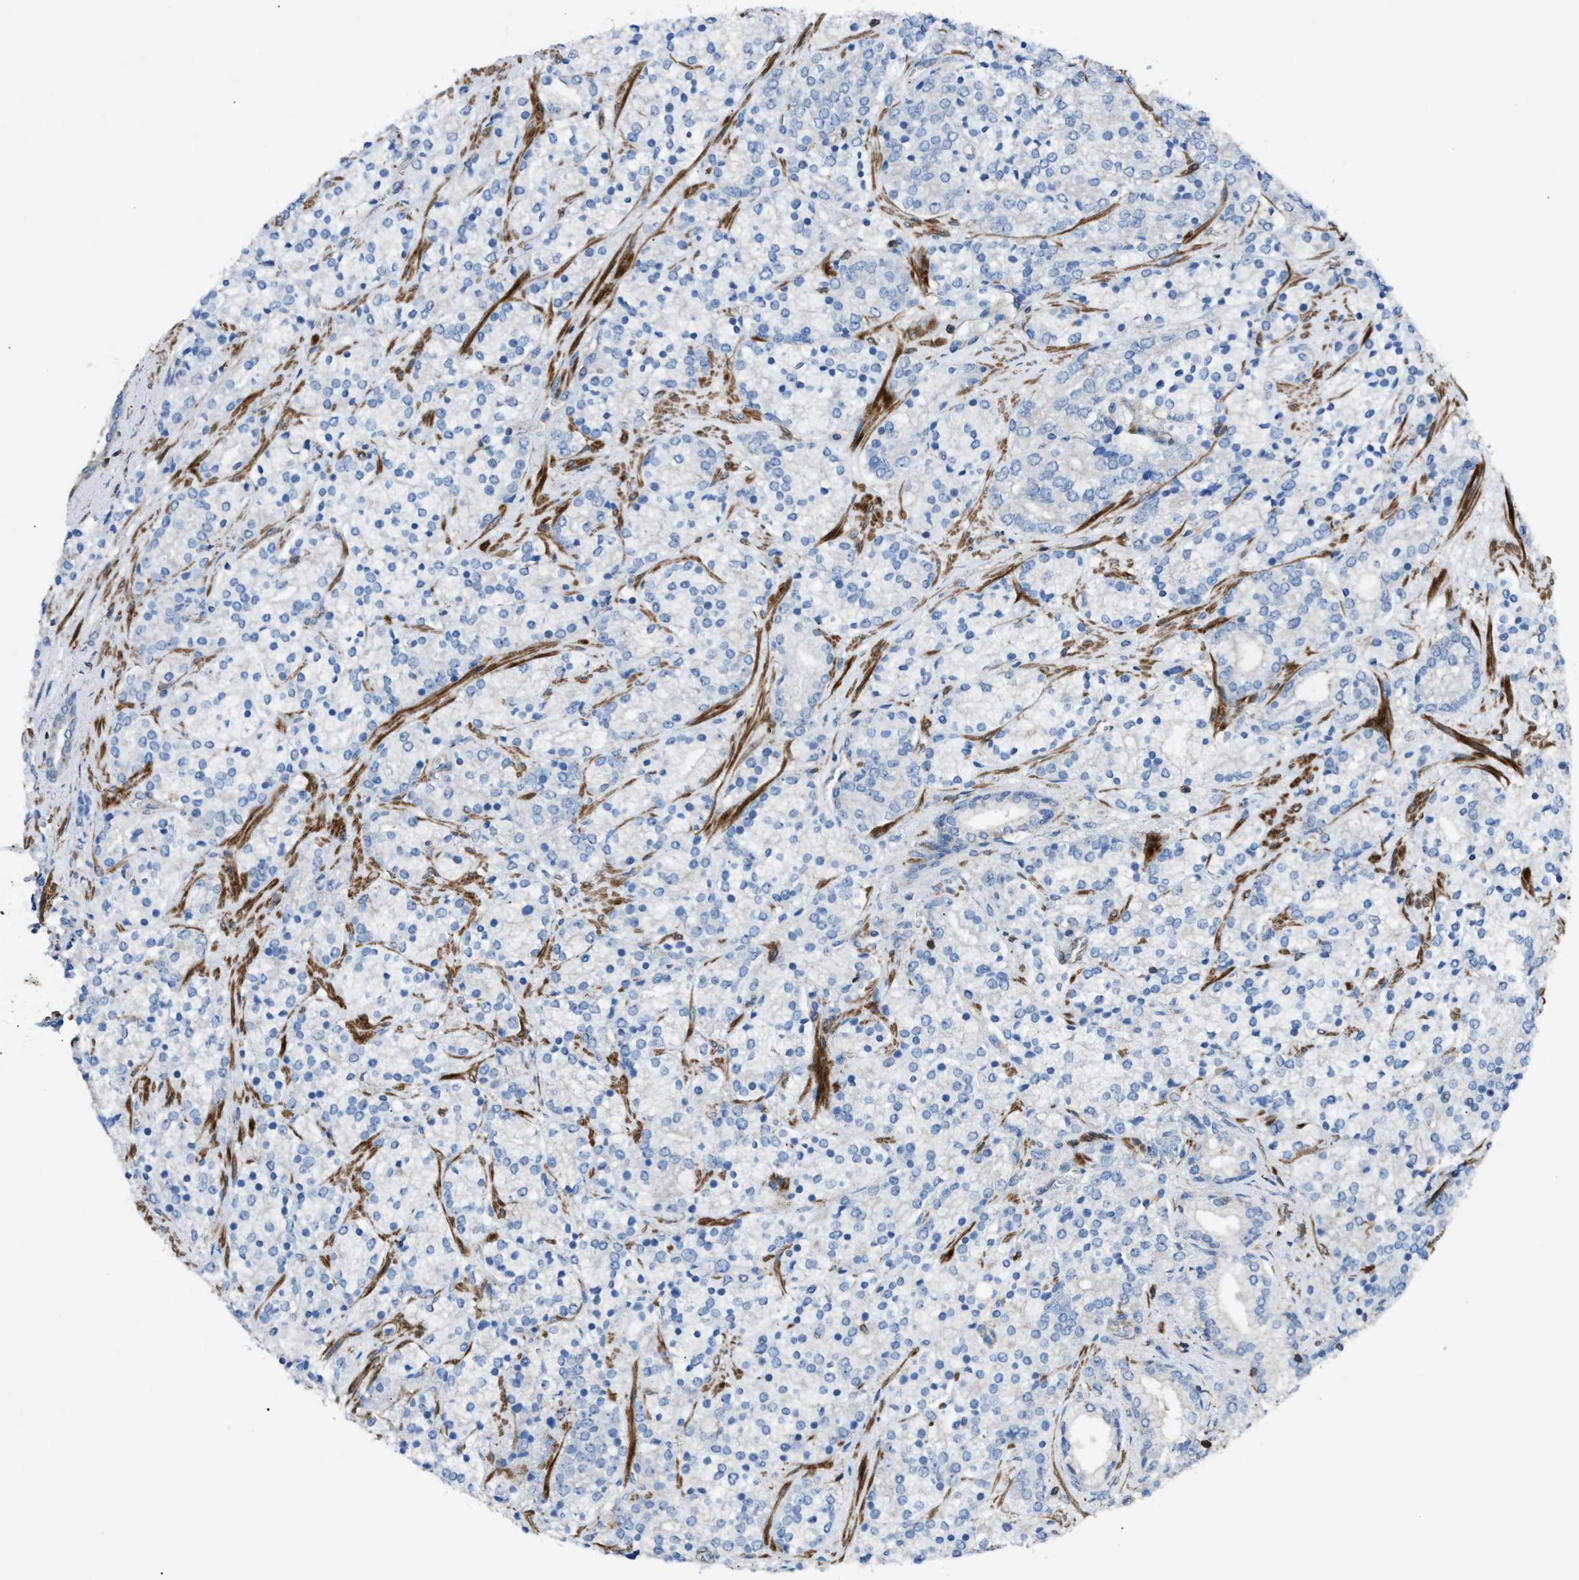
{"staining": {"intensity": "negative", "quantity": "none", "location": "none"}, "tissue": "prostate cancer", "cell_type": "Tumor cells", "image_type": "cancer", "snomed": [{"axis": "morphology", "description": "Adenocarcinoma, High grade"}, {"axis": "topography", "description": "Prostate"}], "caption": "IHC of prostate adenocarcinoma (high-grade) displays no staining in tumor cells. (DAB IHC with hematoxylin counter stain).", "gene": "NCK2", "patient": {"sex": "male", "age": 71}}